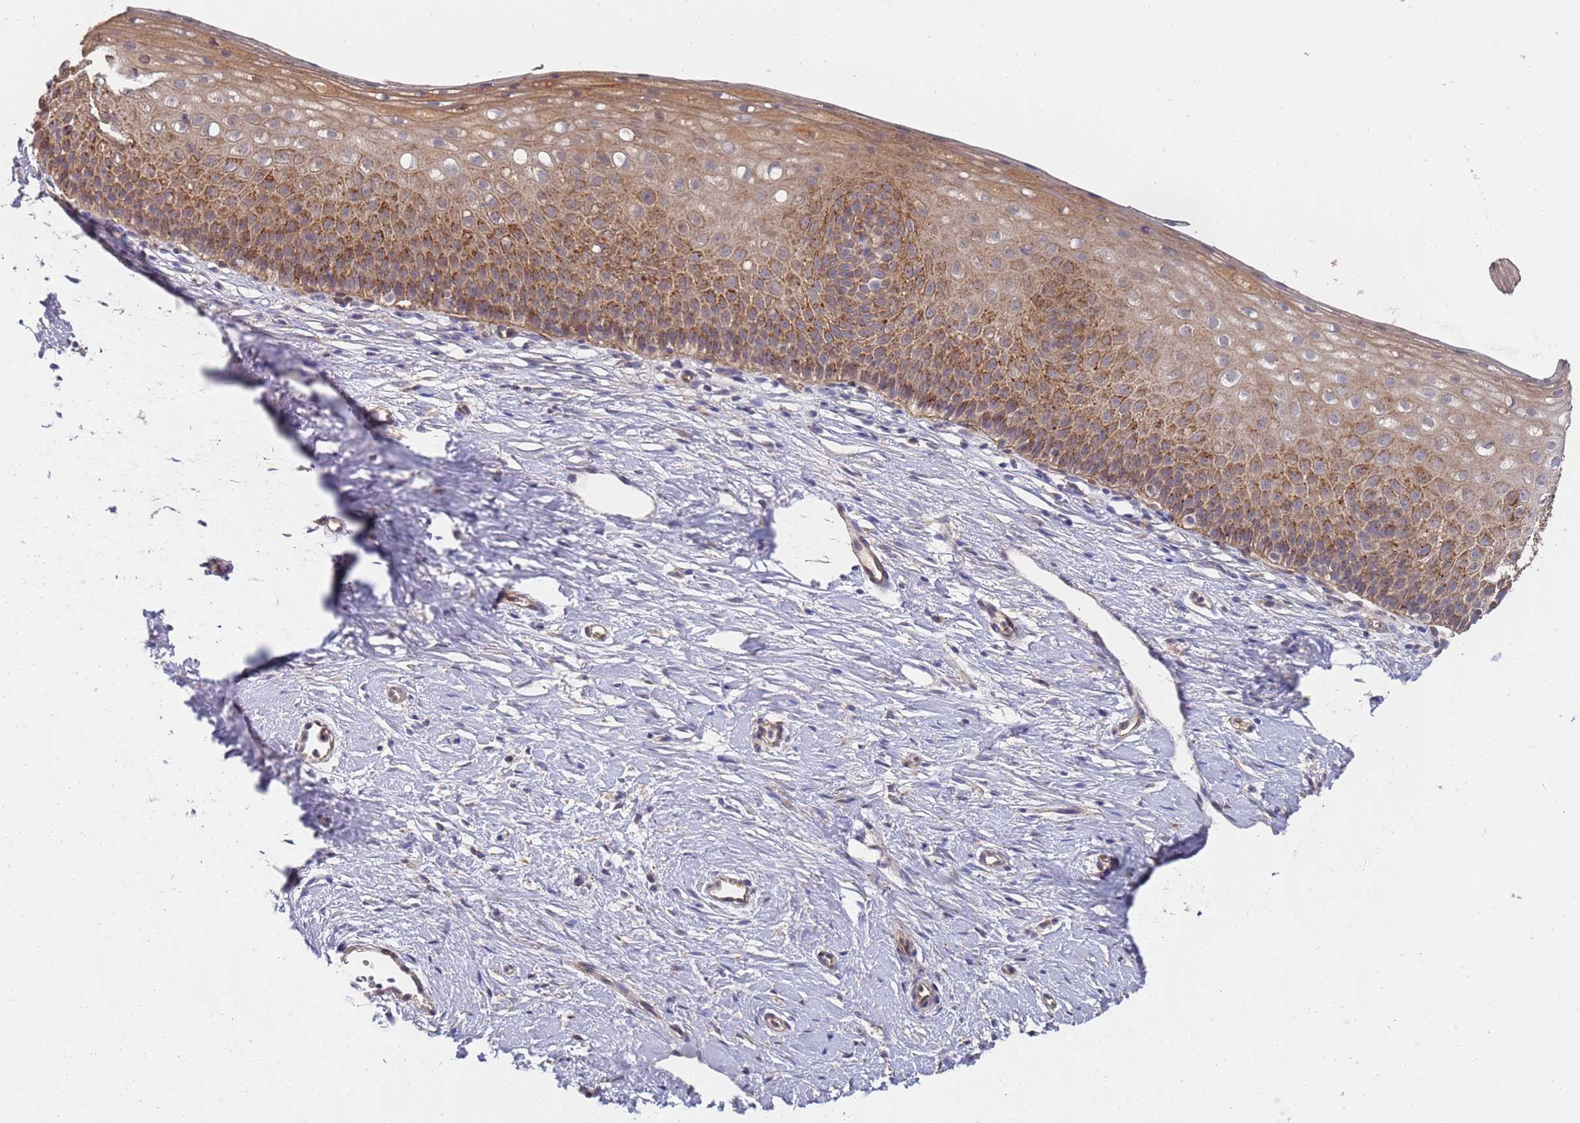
{"staining": {"intensity": "moderate", "quantity": ">75%", "location": "cytoplasmic/membranous"}, "tissue": "cervix", "cell_type": "Glandular cells", "image_type": "normal", "snomed": [{"axis": "morphology", "description": "Normal tissue, NOS"}, {"axis": "topography", "description": "Cervix"}], "caption": "Glandular cells show medium levels of moderate cytoplasmic/membranous positivity in approximately >75% of cells in normal human cervix.", "gene": "ABCB6", "patient": {"sex": "female", "age": 57}}